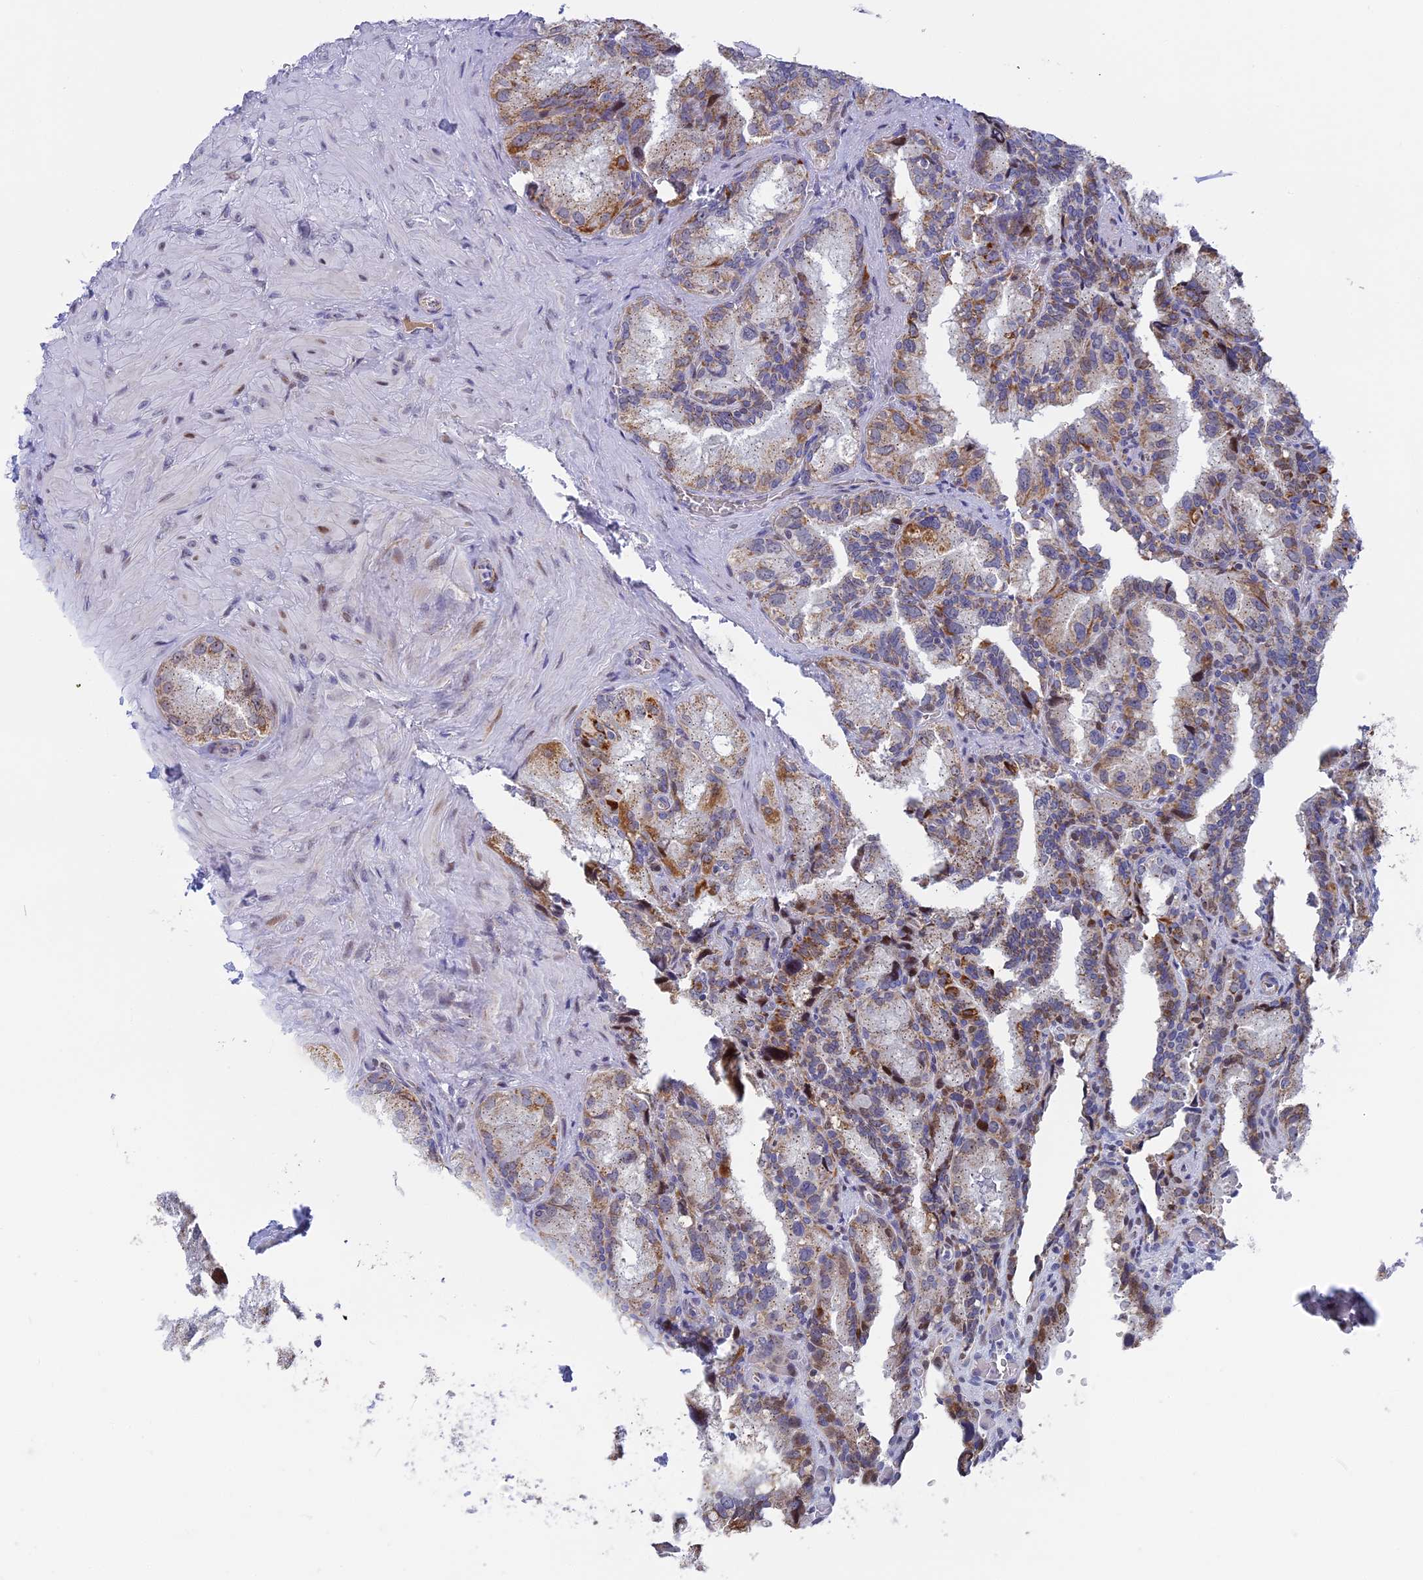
{"staining": {"intensity": "moderate", "quantity": ">75%", "location": "cytoplasmic/membranous"}, "tissue": "seminal vesicle", "cell_type": "Glandular cells", "image_type": "normal", "snomed": [{"axis": "morphology", "description": "Normal tissue, NOS"}, {"axis": "topography", "description": "Seminal veicle"}], "caption": "Immunohistochemical staining of normal human seminal vesicle shows >75% levels of moderate cytoplasmic/membranous protein expression in approximately >75% of glandular cells. (DAB = brown stain, brightfield microscopy at high magnification).", "gene": "DTWD1", "patient": {"sex": "male", "age": 62}}